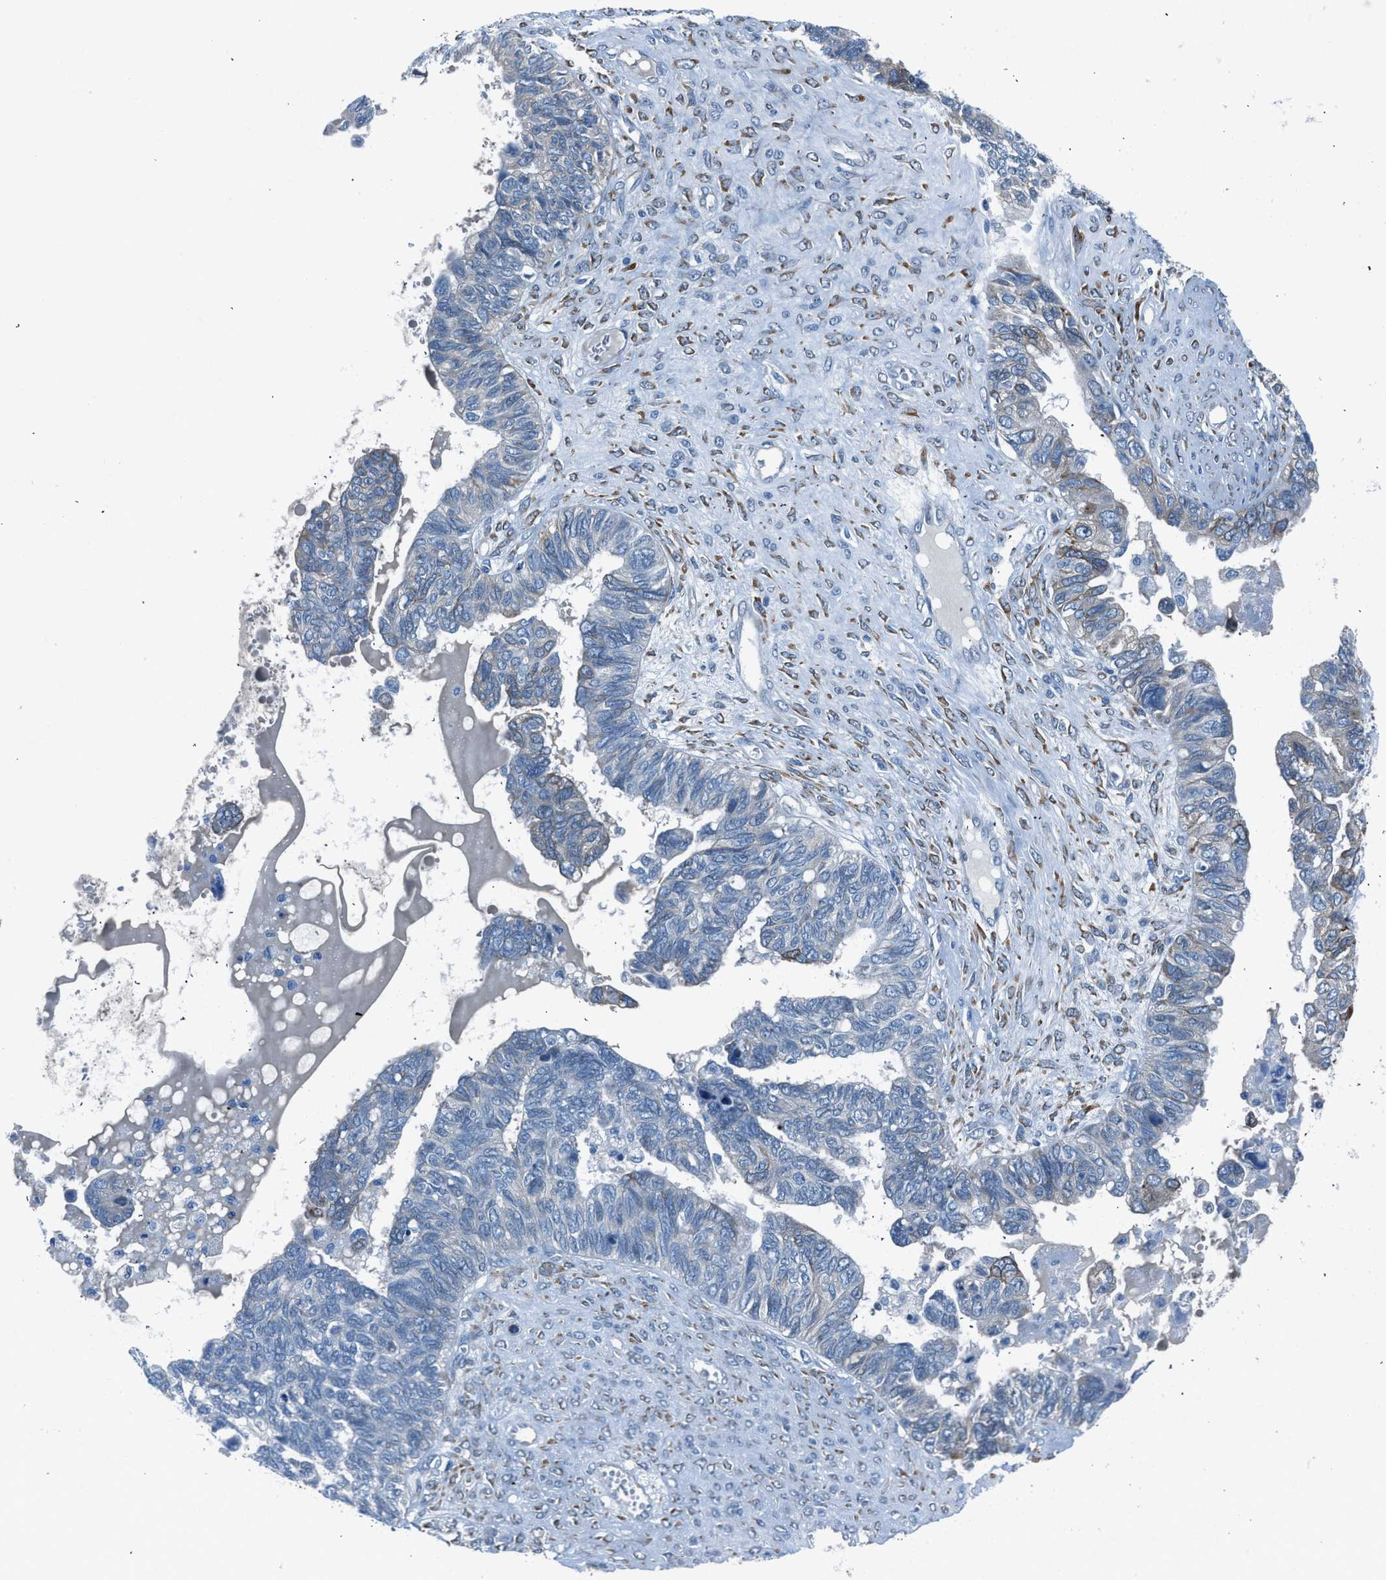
{"staining": {"intensity": "weak", "quantity": "<25%", "location": "cytoplasmic/membranous"}, "tissue": "ovarian cancer", "cell_type": "Tumor cells", "image_type": "cancer", "snomed": [{"axis": "morphology", "description": "Cystadenocarcinoma, serous, NOS"}, {"axis": "topography", "description": "Ovary"}], "caption": "An image of human ovarian cancer (serous cystadenocarcinoma) is negative for staining in tumor cells.", "gene": "RNF41", "patient": {"sex": "female", "age": 79}}